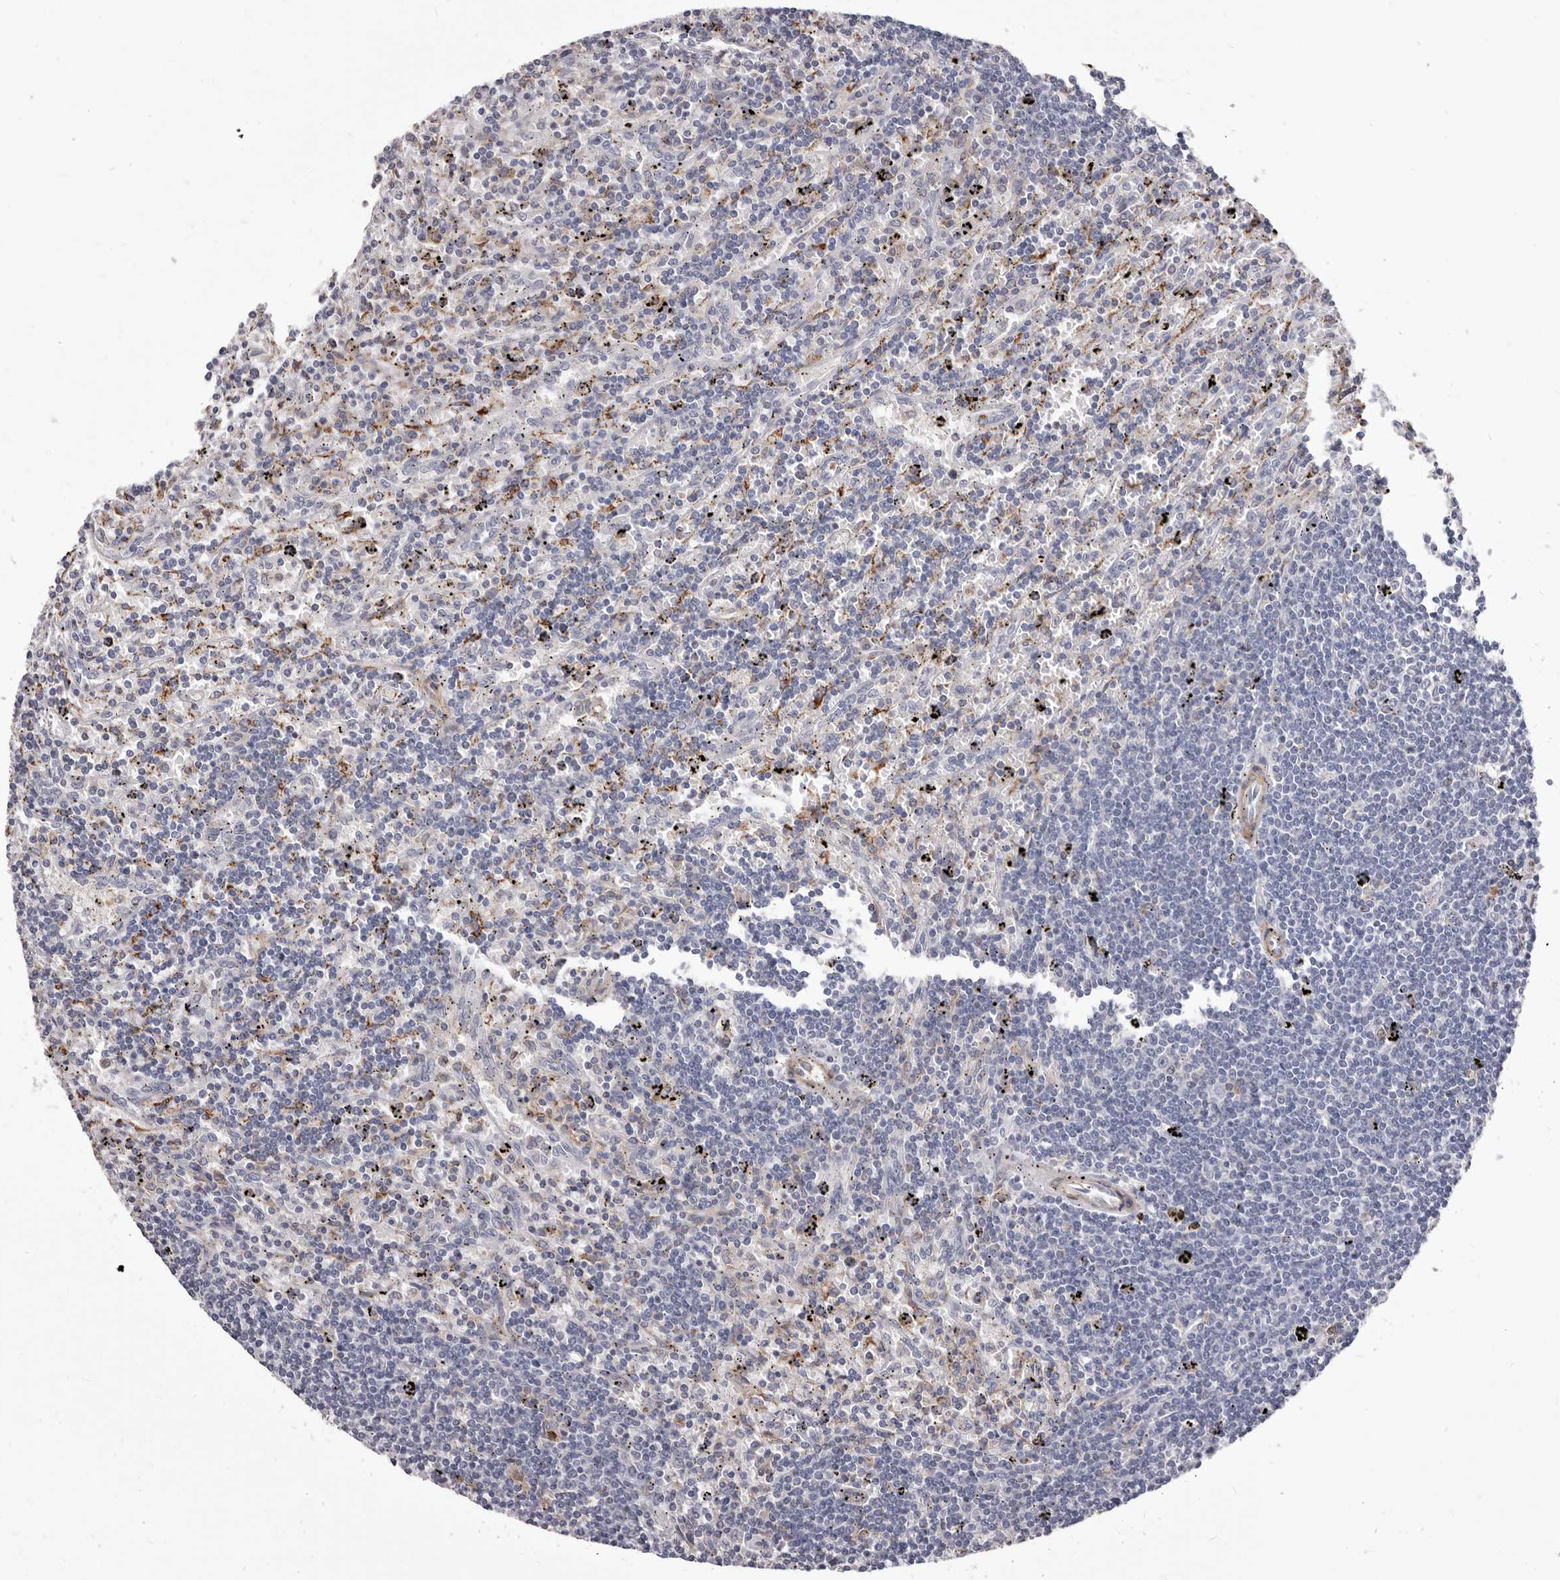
{"staining": {"intensity": "negative", "quantity": "none", "location": "none"}, "tissue": "lymphoma", "cell_type": "Tumor cells", "image_type": "cancer", "snomed": [{"axis": "morphology", "description": "Malignant lymphoma, non-Hodgkin's type, Low grade"}, {"axis": "topography", "description": "Spleen"}], "caption": "This is a photomicrograph of immunohistochemistry (IHC) staining of malignant lymphoma, non-Hodgkin's type (low-grade), which shows no positivity in tumor cells.", "gene": "NIBAN1", "patient": {"sex": "male", "age": 76}}